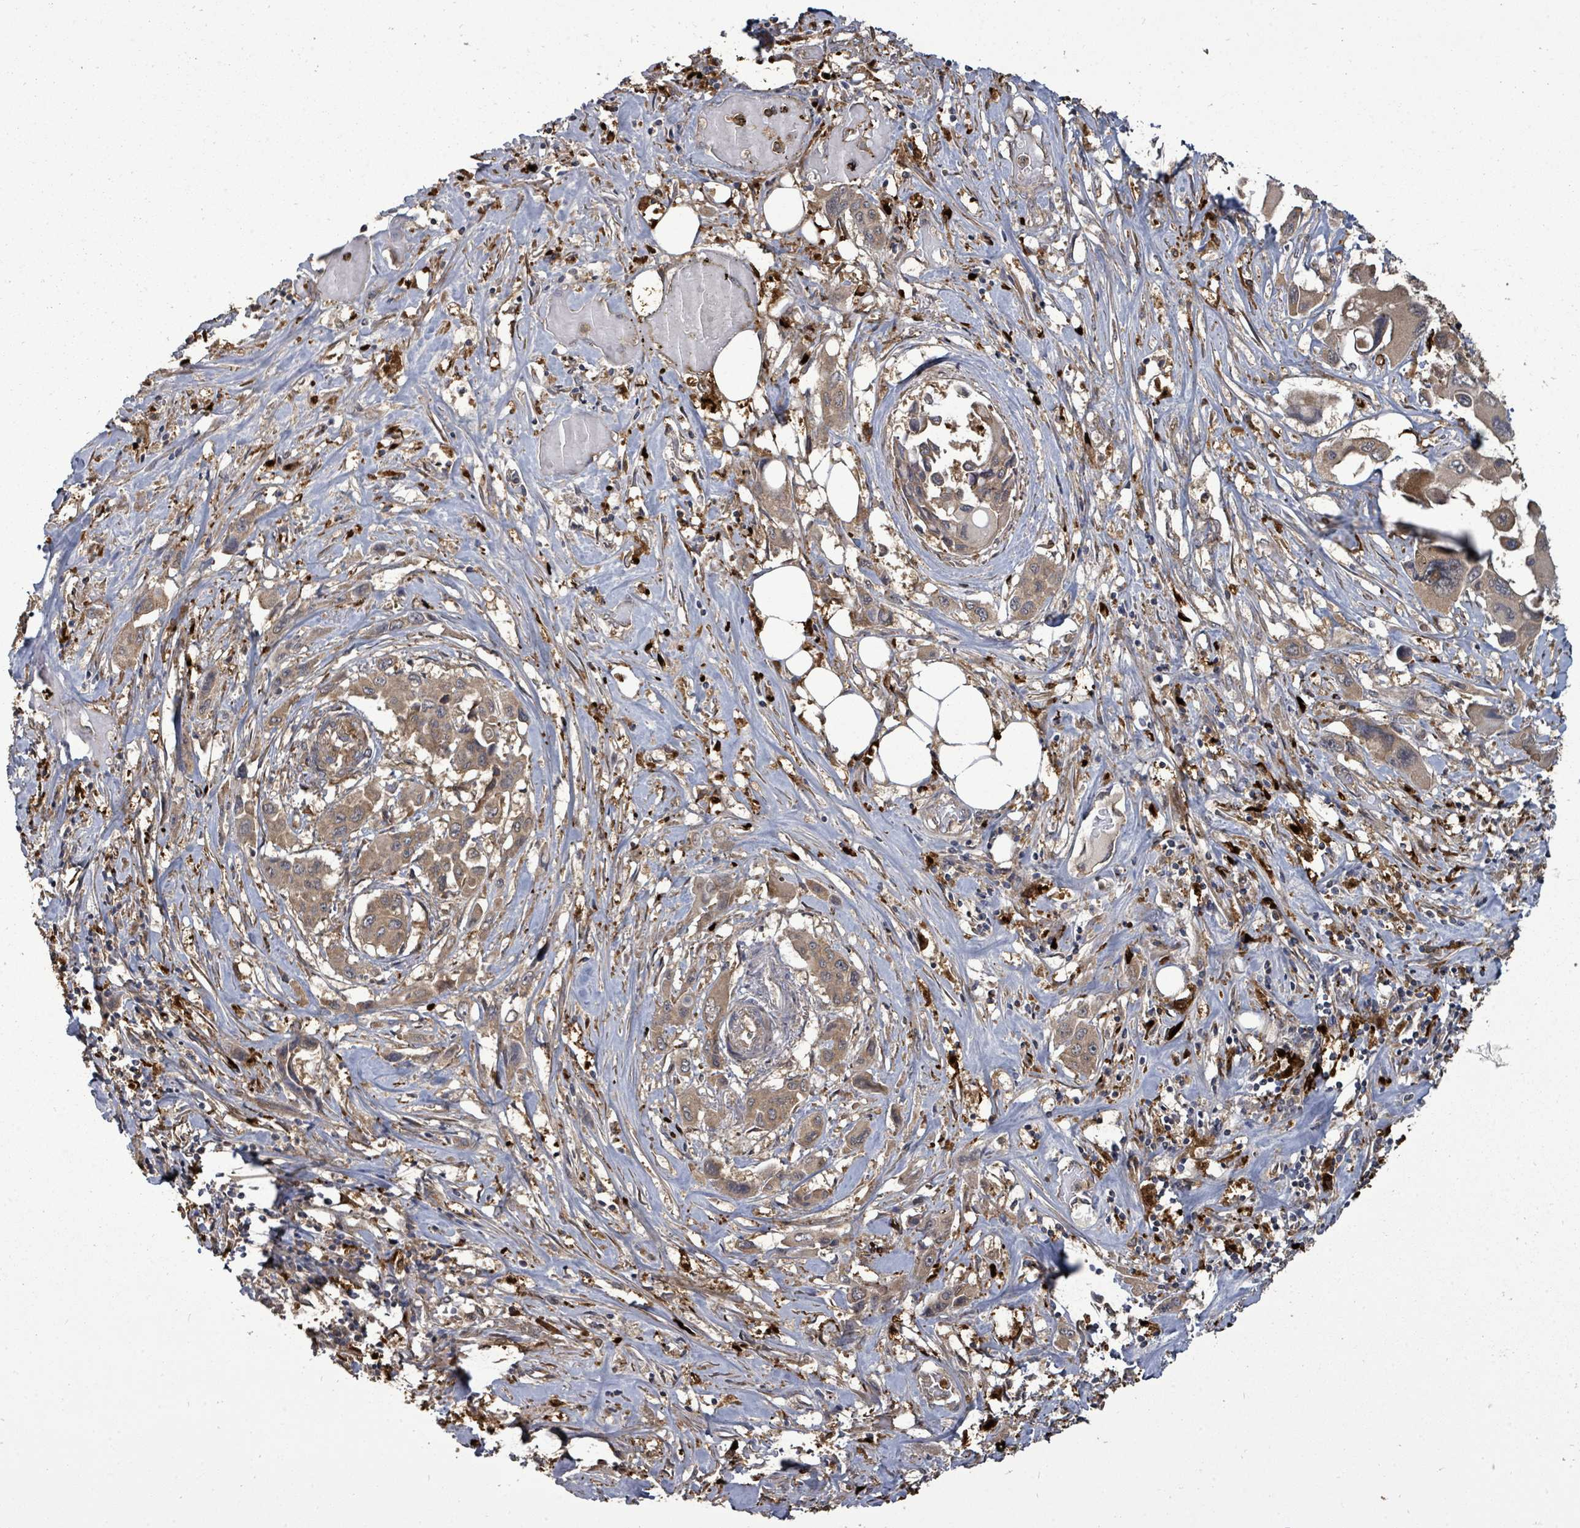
{"staining": {"intensity": "moderate", "quantity": ">75%", "location": "cytoplasmic/membranous"}, "tissue": "pancreatic cancer", "cell_type": "Tumor cells", "image_type": "cancer", "snomed": [{"axis": "morphology", "description": "Adenocarcinoma, NOS"}, {"axis": "topography", "description": "Pancreas"}], "caption": "IHC photomicrograph of human adenocarcinoma (pancreatic) stained for a protein (brown), which displays medium levels of moderate cytoplasmic/membranous positivity in about >75% of tumor cells.", "gene": "EIF3C", "patient": {"sex": "male", "age": 92}}